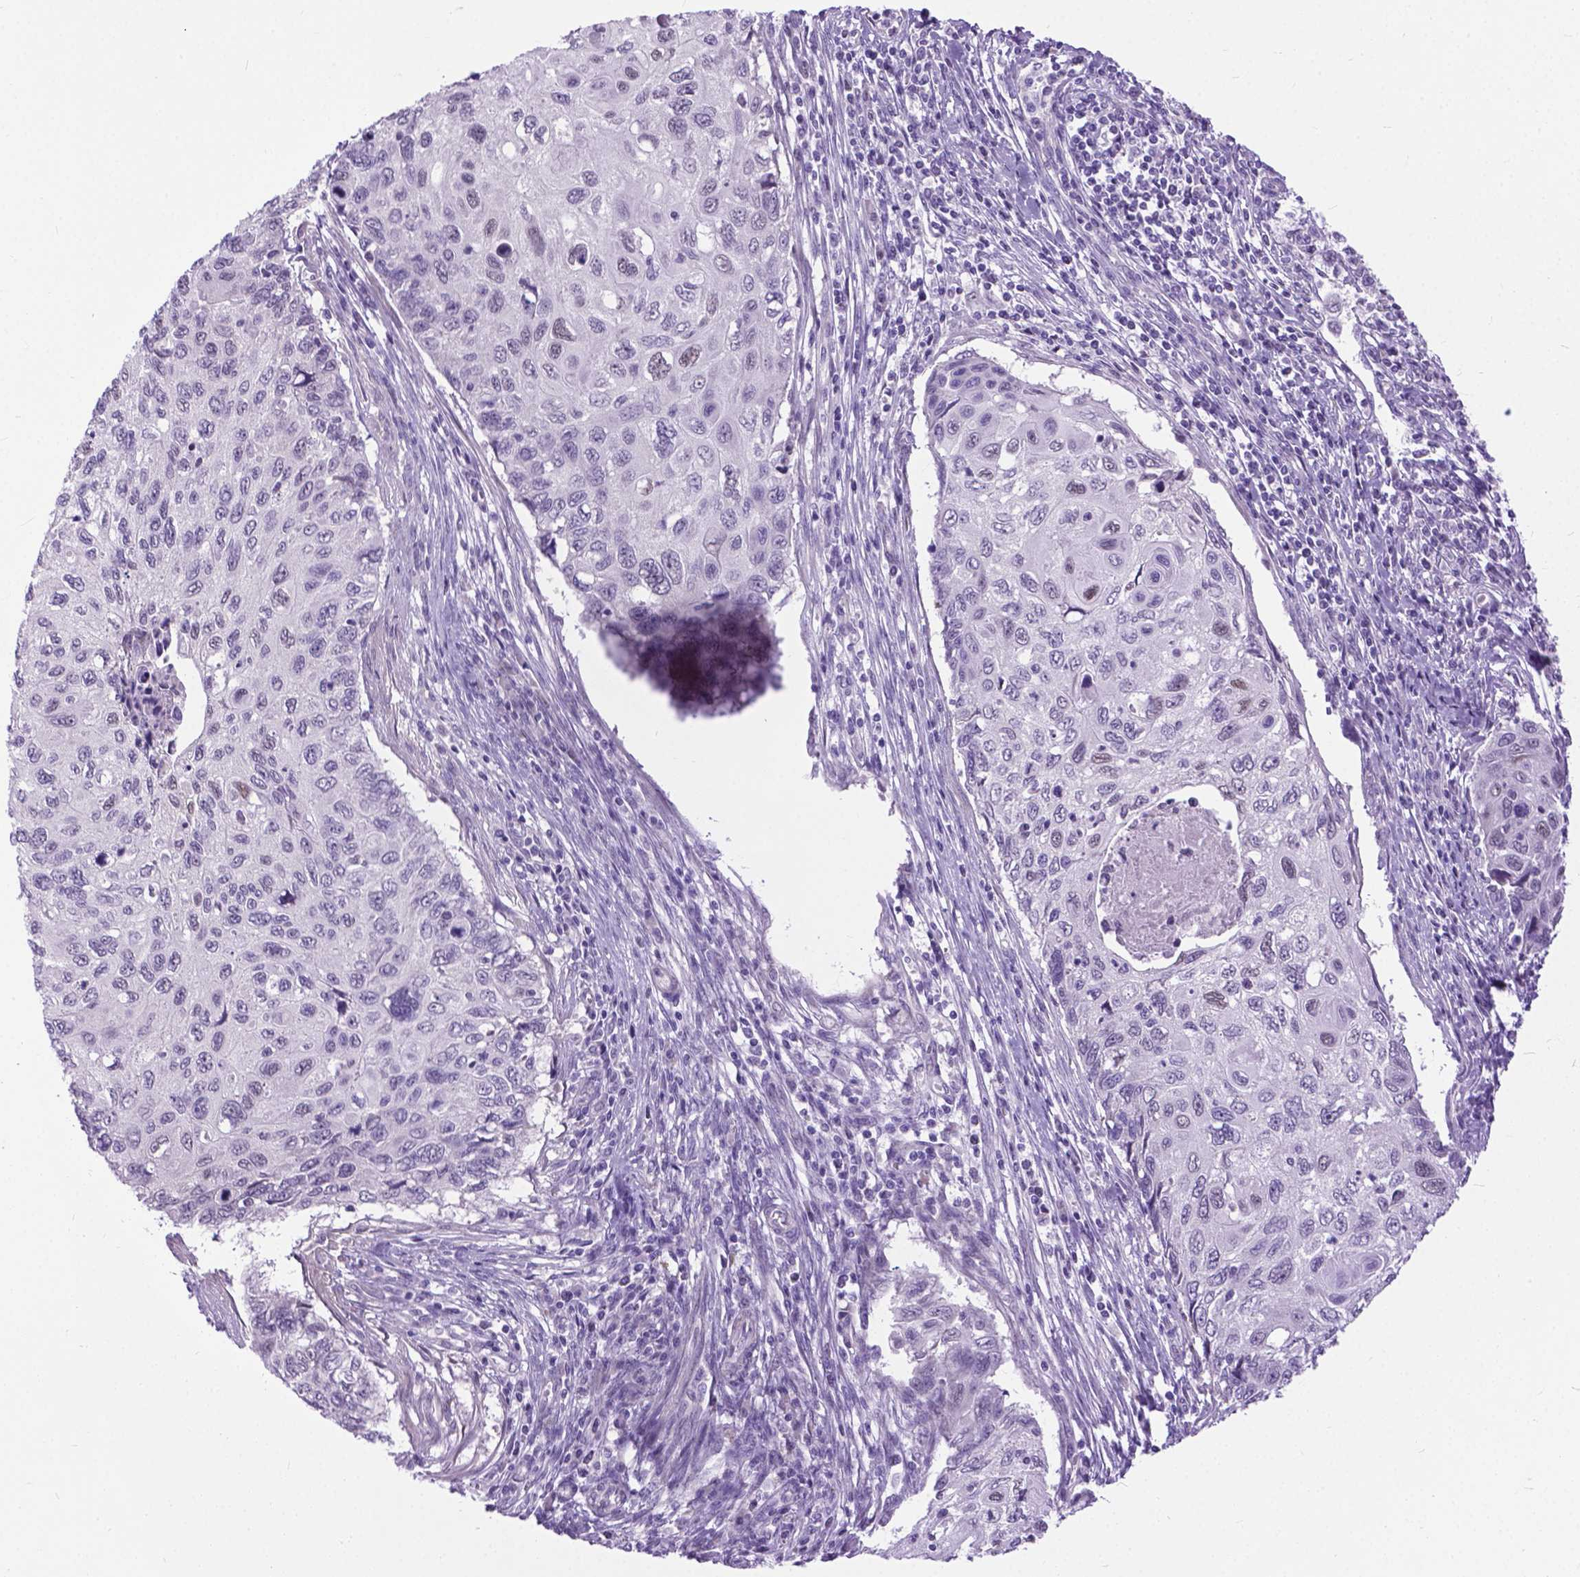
{"staining": {"intensity": "negative", "quantity": "none", "location": "none"}, "tissue": "cervical cancer", "cell_type": "Tumor cells", "image_type": "cancer", "snomed": [{"axis": "morphology", "description": "Squamous cell carcinoma, NOS"}, {"axis": "topography", "description": "Cervix"}], "caption": "There is no significant expression in tumor cells of cervical cancer.", "gene": "APCDD1L", "patient": {"sex": "female", "age": 70}}